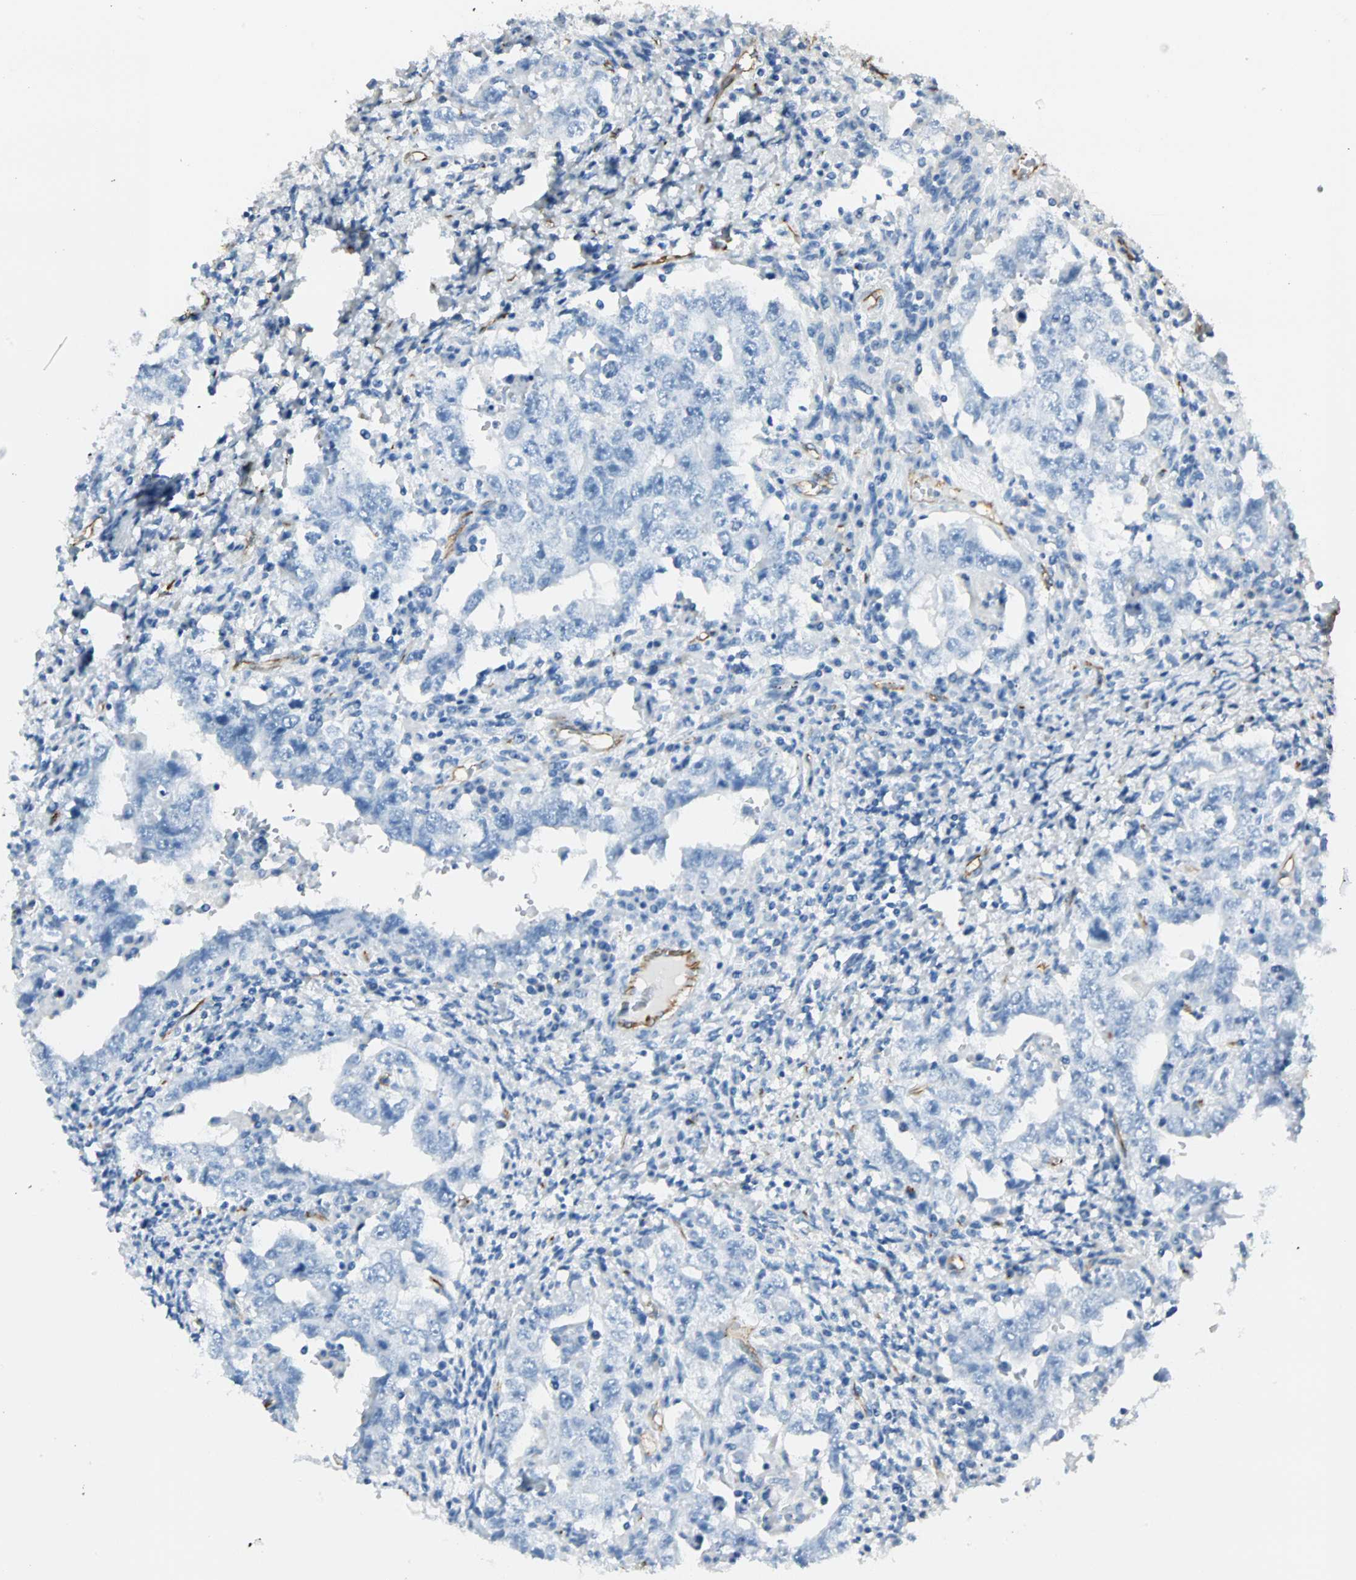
{"staining": {"intensity": "negative", "quantity": "none", "location": "none"}, "tissue": "testis cancer", "cell_type": "Tumor cells", "image_type": "cancer", "snomed": [{"axis": "morphology", "description": "Carcinoma, Embryonal, NOS"}, {"axis": "topography", "description": "Testis"}], "caption": "IHC of testis cancer (embryonal carcinoma) shows no positivity in tumor cells.", "gene": "VPS9D1", "patient": {"sex": "male", "age": 26}}